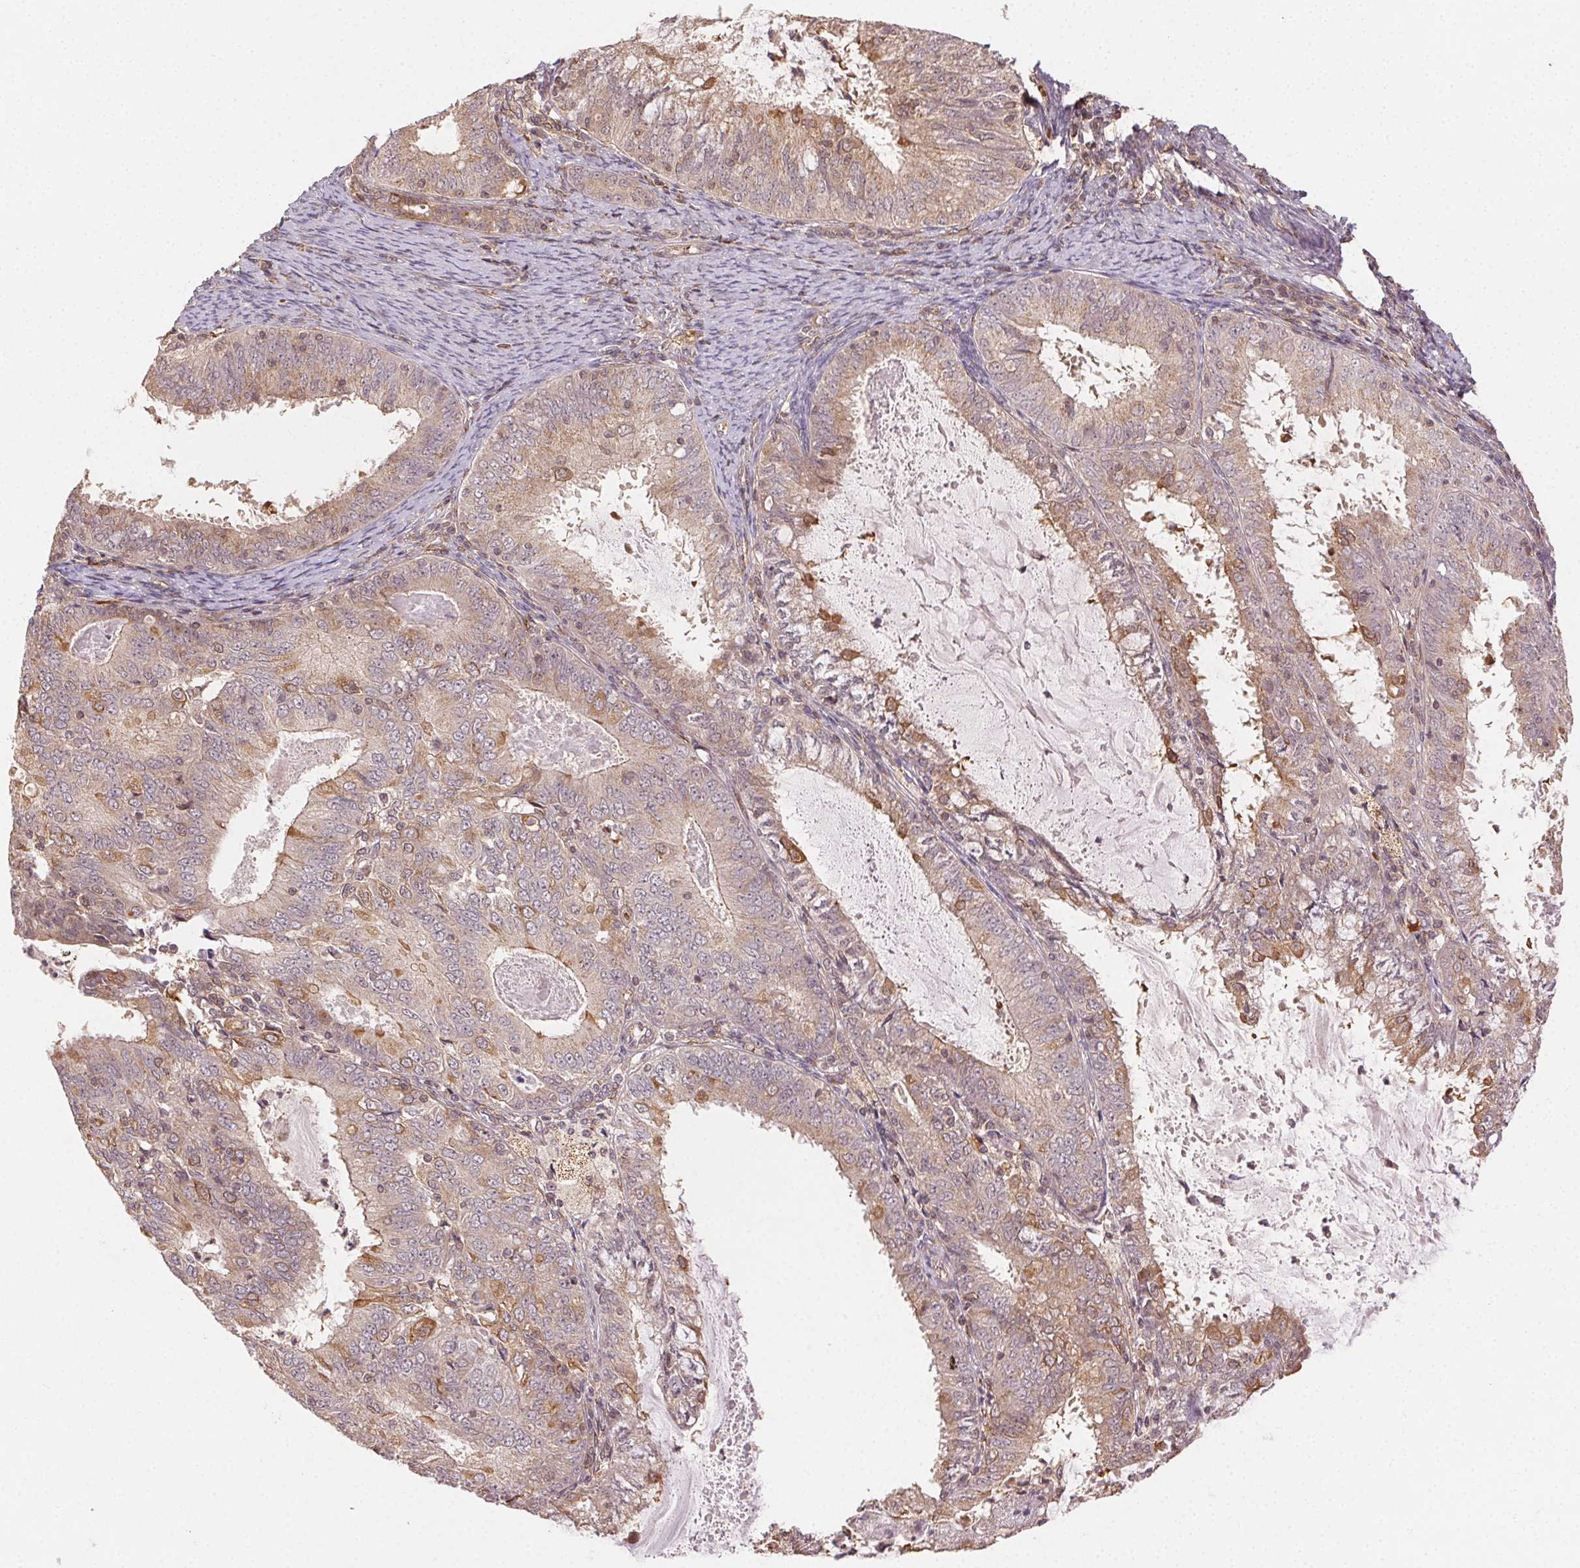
{"staining": {"intensity": "weak", "quantity": ">75%", "location": "cytoplasmic/membranous"}, "tissue": "endometrial cancer", "cell_type": "Tumor cells", "image_type": "cancer", "snomed": [{"axis": "morphology", "description": "Adenocarcinoma, NOS"}, {"axis": "topography", "description": "Endometrium"}], "caption": "Adenocarcinoma (endometrial) stained with IHC reveals weak cytoplasmic/membranous staining in approximately >75% of tumor cells.", "gene": "KLHL15", "patient": {"sex": "female", "age": 57}}